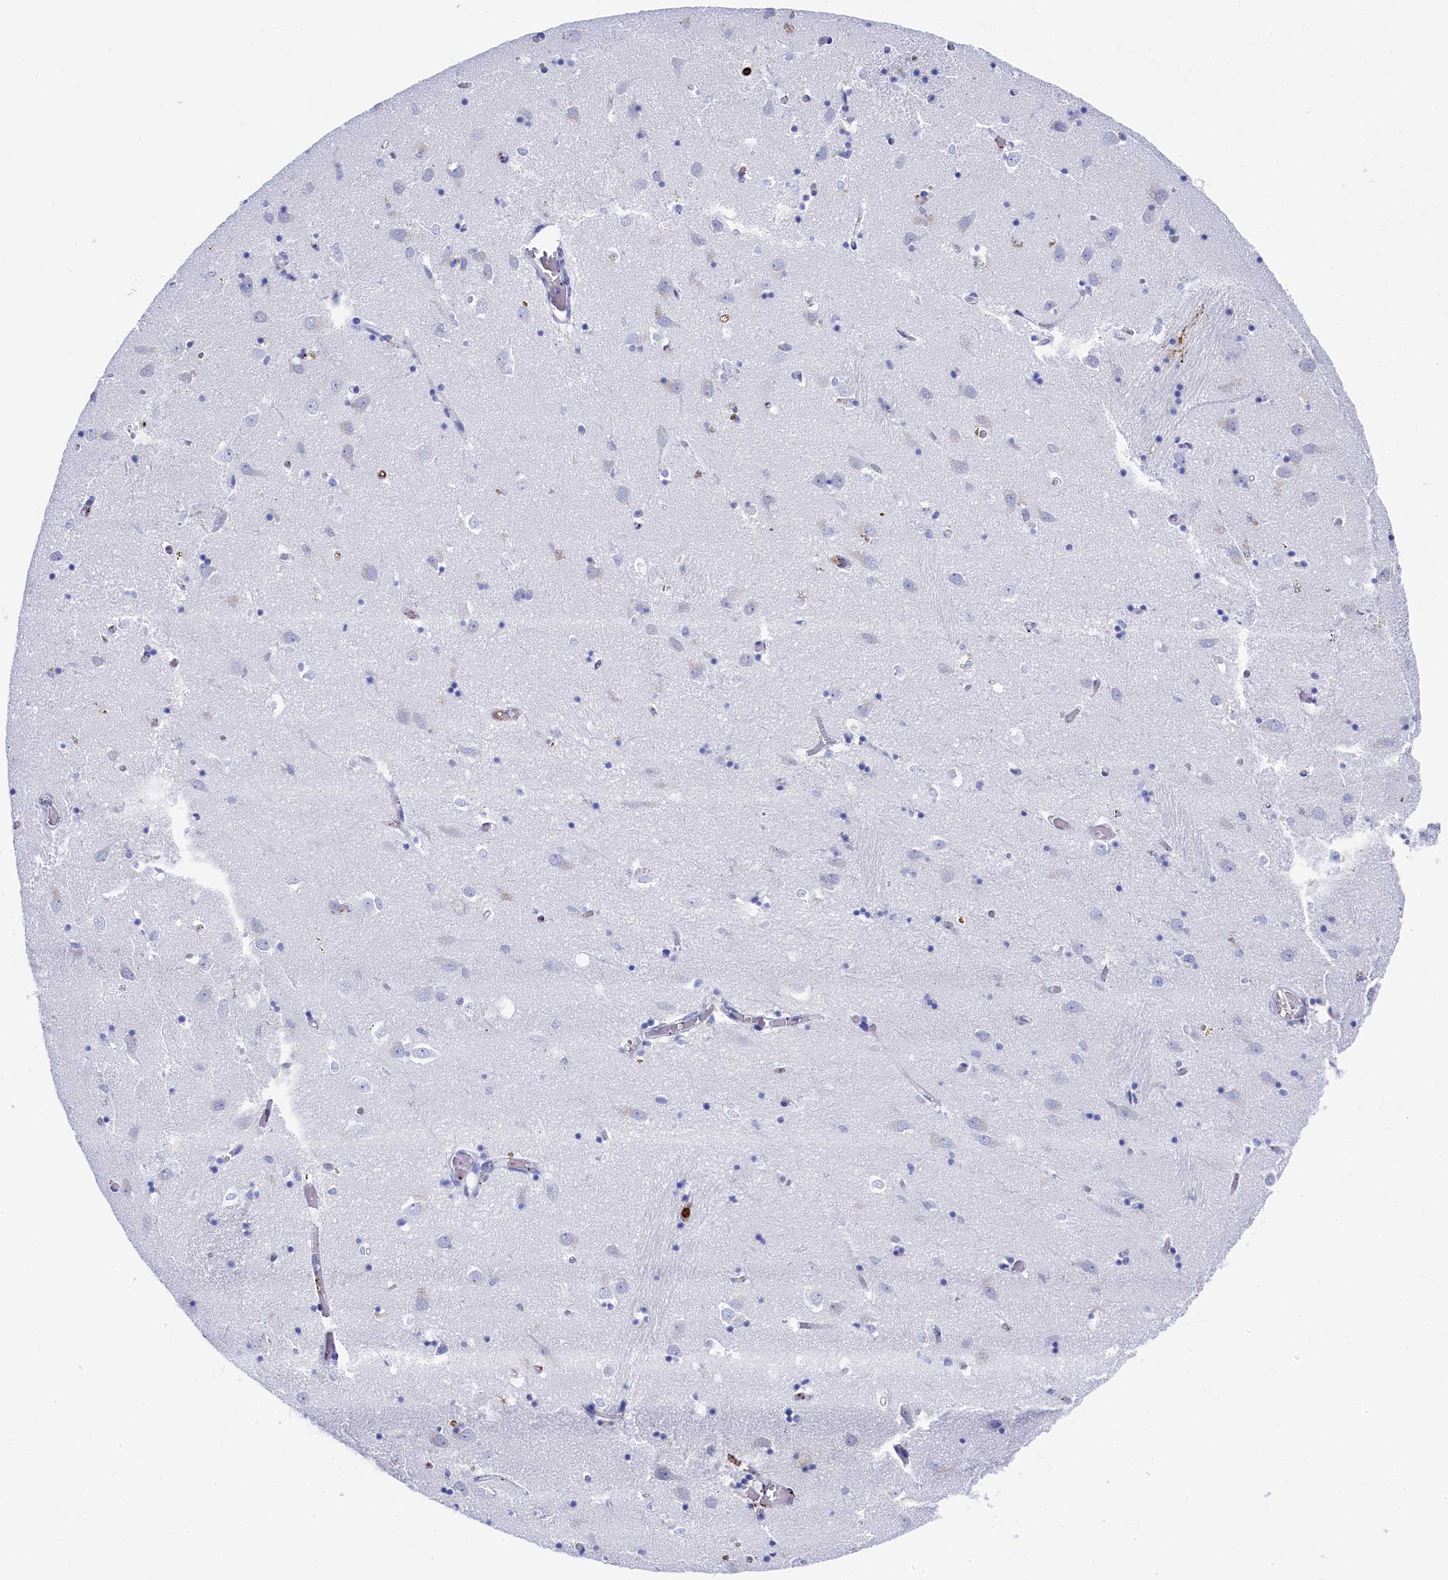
{"staining": {"intensity": "negative", "quantity": "none", "location": "none"}, "tissue": "caudate", "cell_type": "Glial cells", "image_type": "normal", "snomed": [{"axis": "morphology", "description": "Normal tissue, NOS"}, {"axis": "topography", "description": "Lateral ventricle wall"}], "caption": "Micrograph shows no significant protein positivity in glial cells of normal caudate.", "gene": "PLAC8", "patient": {"sex": "male", "age": 70}}